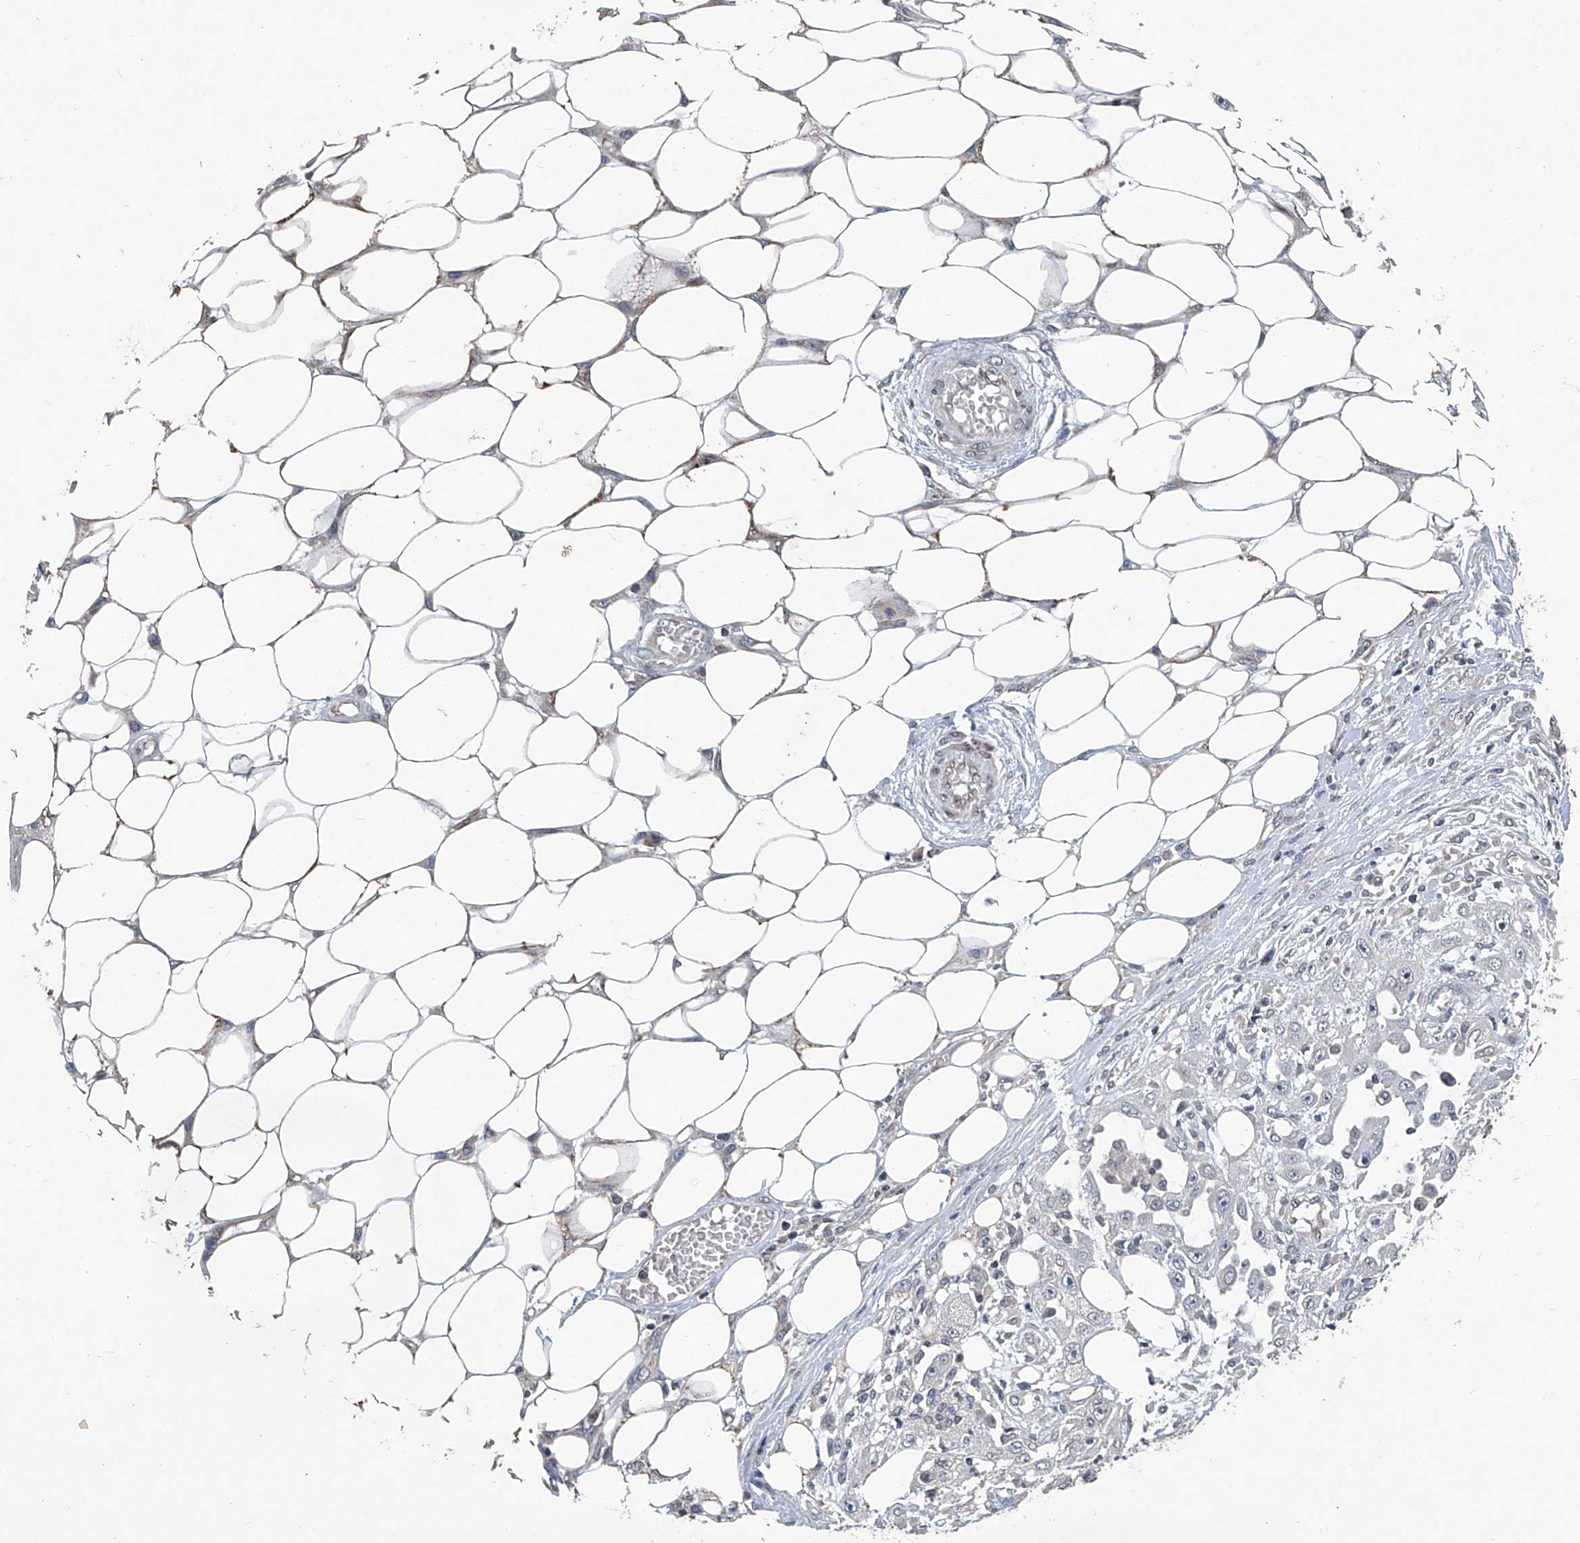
{"staining": {"intensity": "negative", "quantity": "none", "location": "none"}, "tissue": "skin cancer", "cell_type": "Tumor cells", "image_type": "cancer", "snomed": [{"axis": "morphology", "description": "Squamous cell carcinoma, NOS"}, {"axis": "morphology", "description": "Squamous cell carcinoma, metastatic, NOS"}, {"axis": "topography", "description": "Skin"}, {"axis": "topography", "description": "Lymph node"}], "caption": "Immunohistochemistry (IHC) photomicrograph of neoplastic tissue: metastatic squamous cell carcinoma (skin) stained with DAB (3,3'-diaminobenzidine) displays no significant protein expression in tumor cells. (DAB (3,3'-diaminobenzidine) immunohistochemistry (IHC) visualized using brightfield microscopy, high magnification).", "gene": "BCKDHB", "patient": {"sex": "male", "age": 75}}